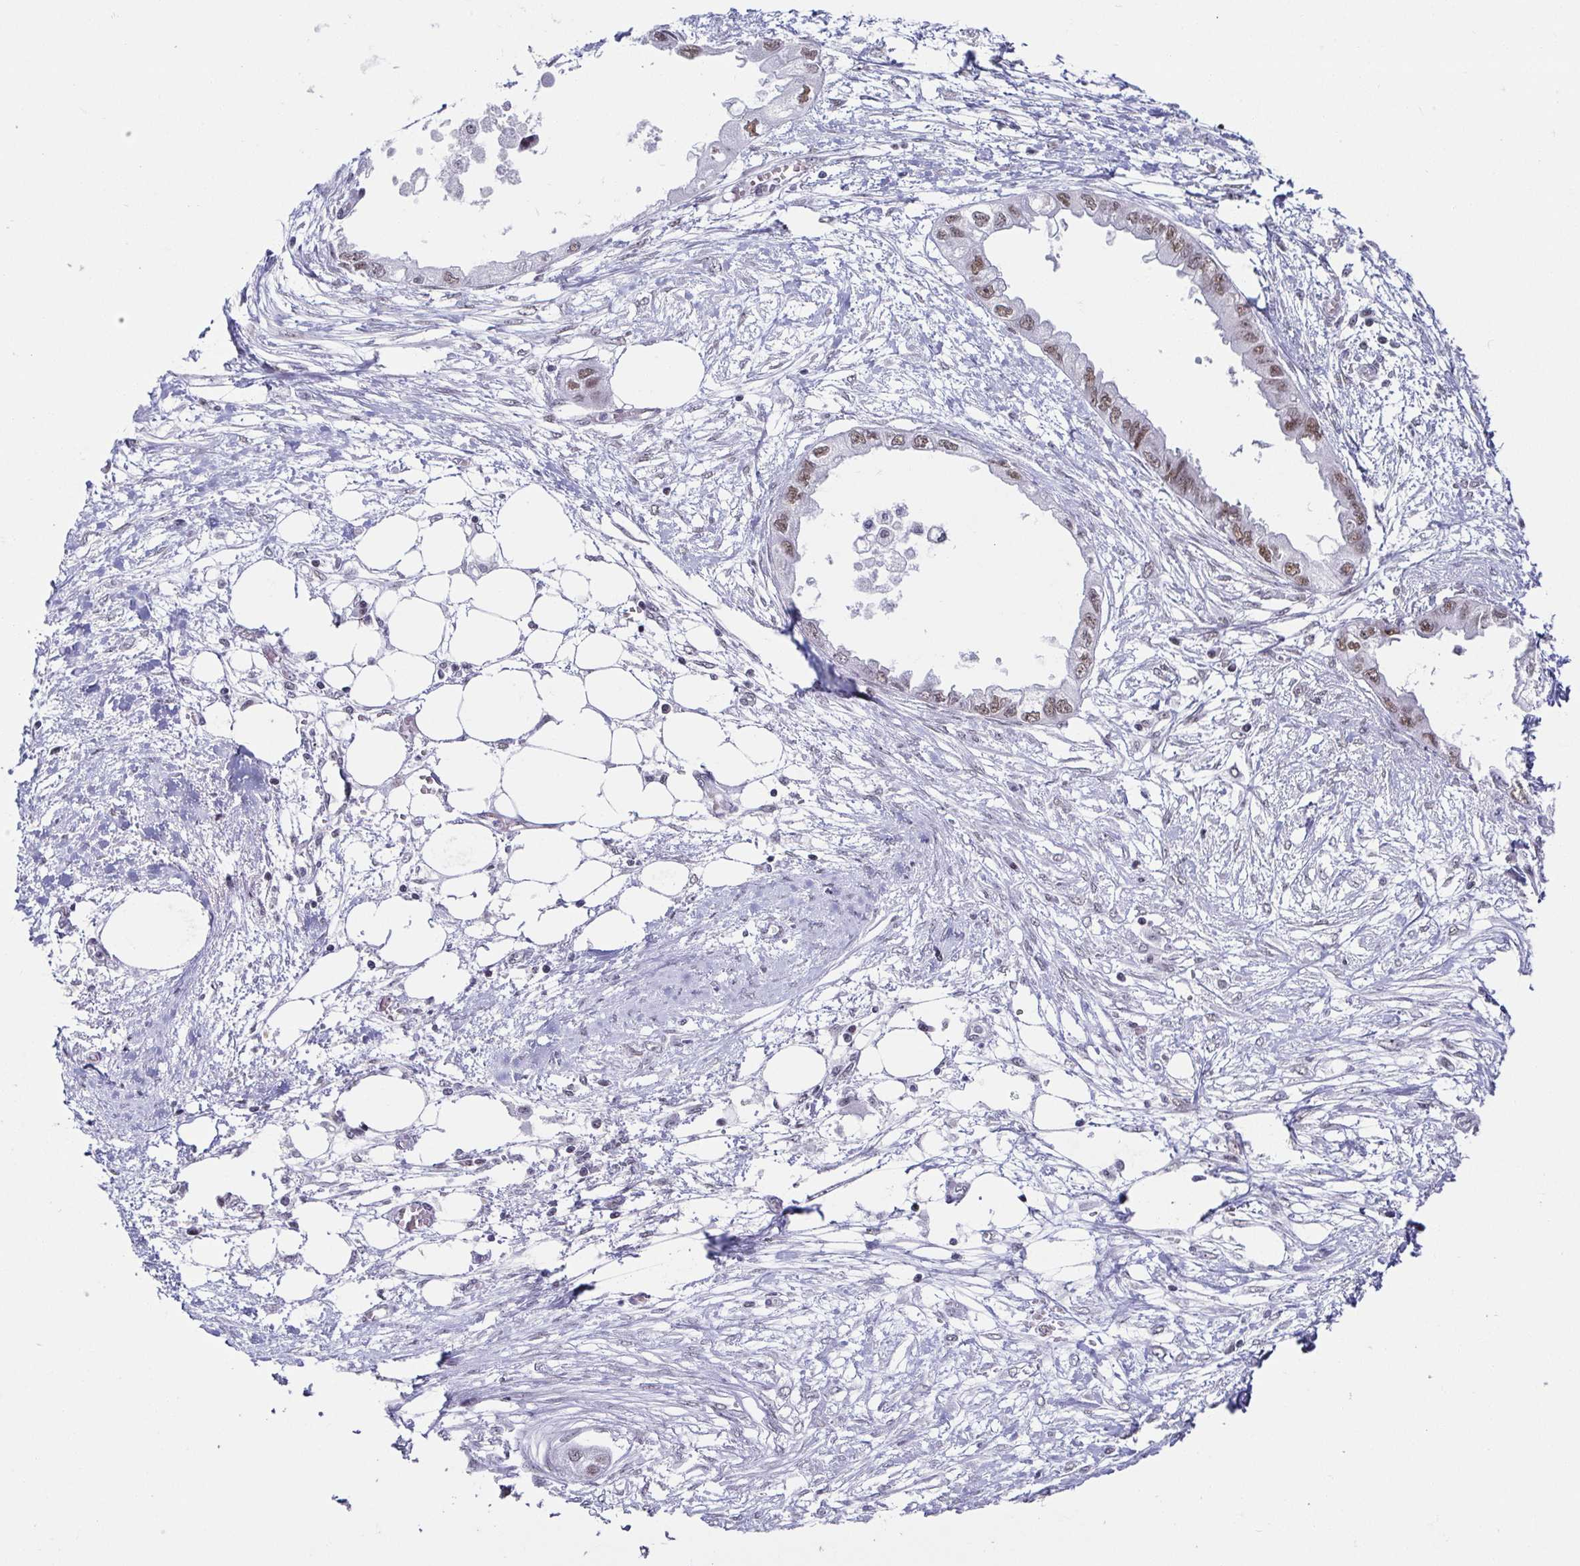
{"staining": {"intensity": "weak", "quantity": "<25%", "location": "nuclear"}, "tissue": "endometrial cancer", "cell_type": "Tumor cells", "image_type": "cancer", "snomed": [{"axis": "morphology", "description": "Adenocarcinoma, NOS"}, {"axis": "morphology", "description": "Adenocarcinoma, metastatic, NOS"}, {"axis": "topography", "description": "Adipose tissue"}, {"axis": "topography", "description": "Endometrium"}], "caption": "DAB (3,3'-diaminobenzidine) immunohistochemical staining of human adenocarcinoma (endometrial) shows no significant positivity in tumor cells.", "gene": "EWSR1", "patient": {"sex": "female", "age": 67}}